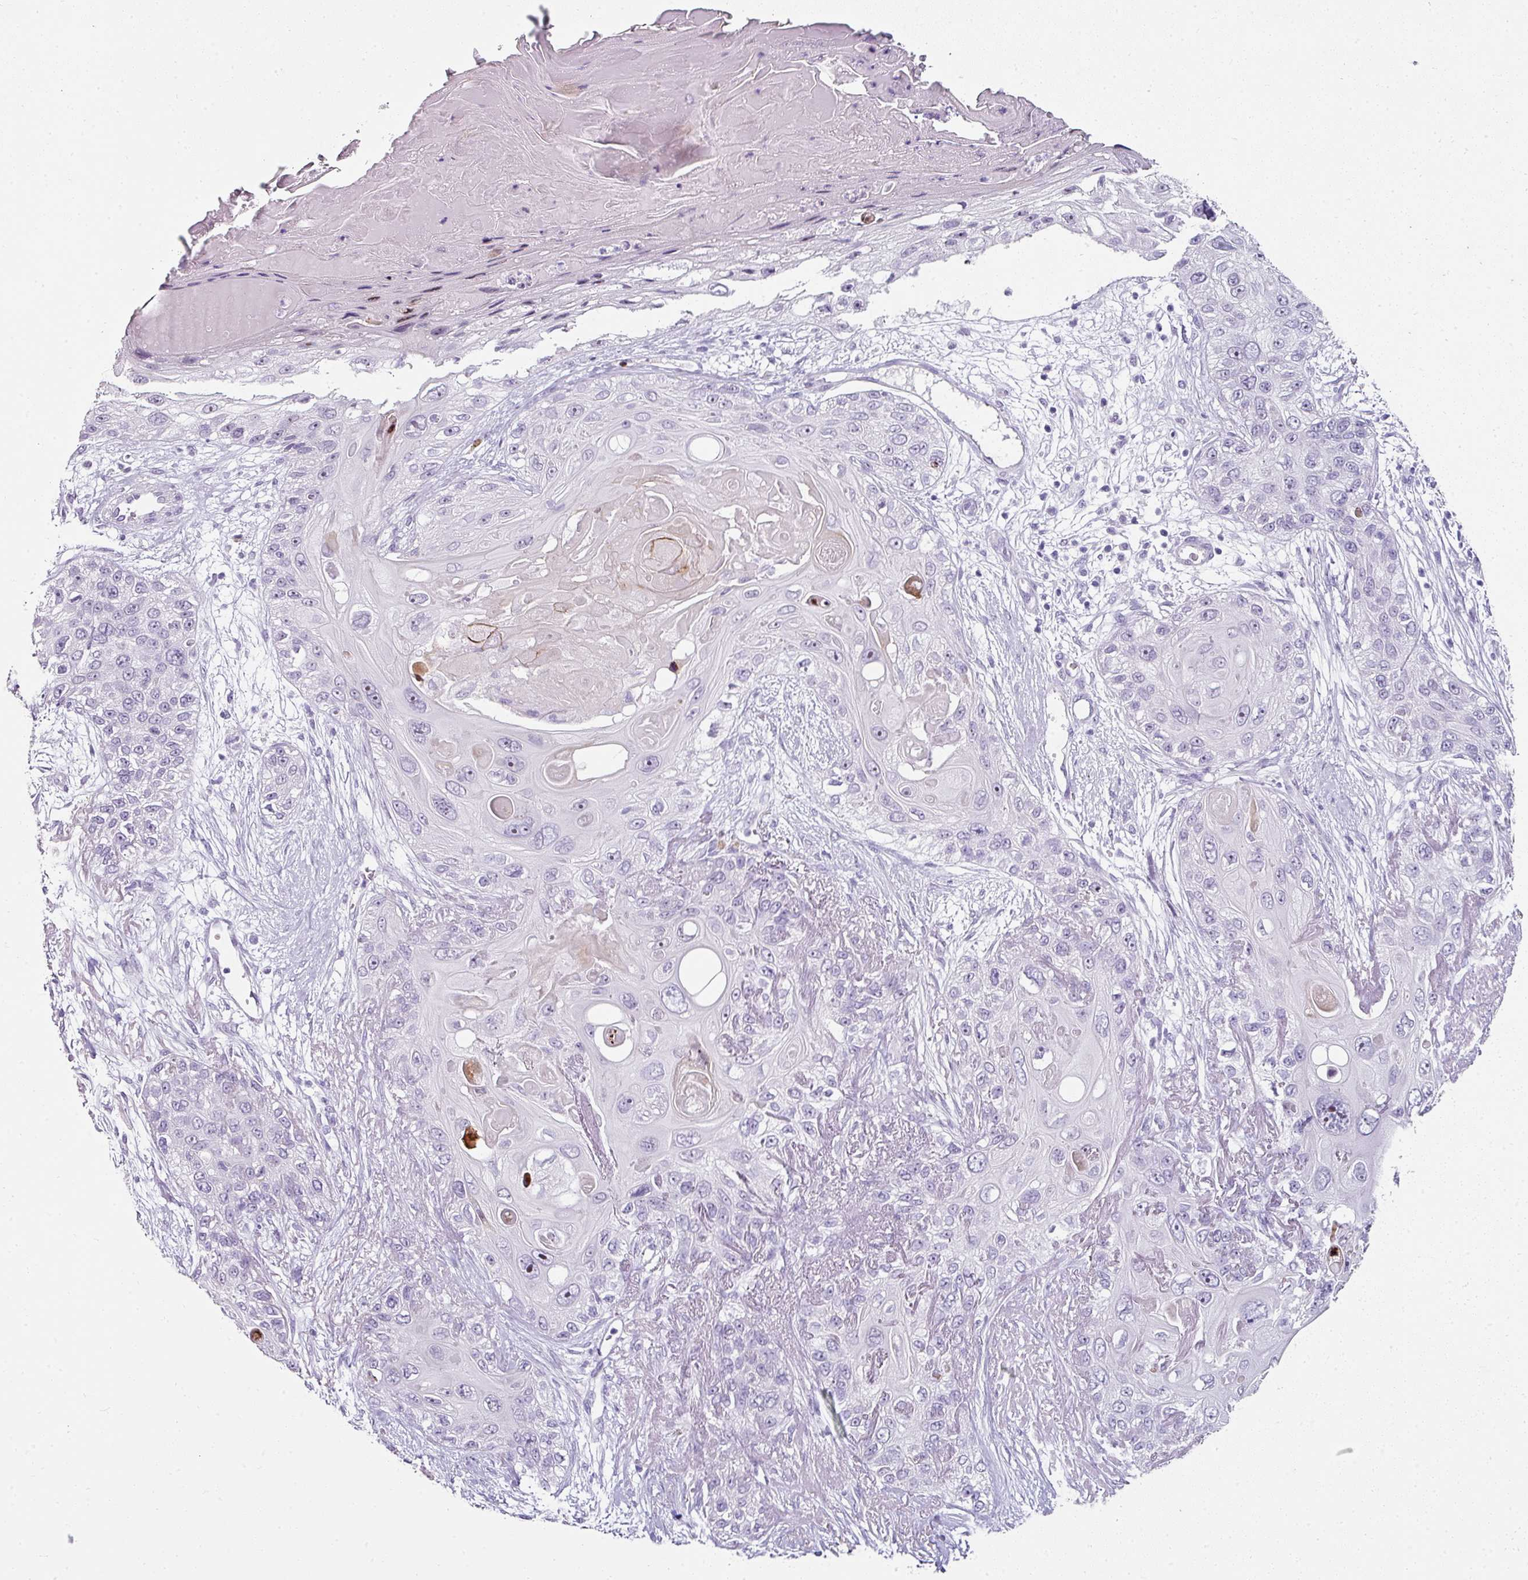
{"staining": {"intensity": "negative", "quantity": "none", "location": "none"}, "tissue": "skin cancer", "cell_type": "Tumor cells", "image_type": "cancer", "snomed": [{"axis": "morphology", "description": "Normal tissue, NOS"}, {"axis": "morphology", "description": "Squamous cell carcinoma, NOS"}, {"axis": "topography", "description": "Skin"}], "caption": "Immunohistochemistry (IHC) photomicrograph of human squamous cell carcinoma (skin) stained for a protein (brown), which exhibits no staining in tumor cells. (Immunohistochemistry (IHC), brightfield microscopy, high magnification).", "gene": "TRA2A", "patient": {"sex": "male", "age": 72}}